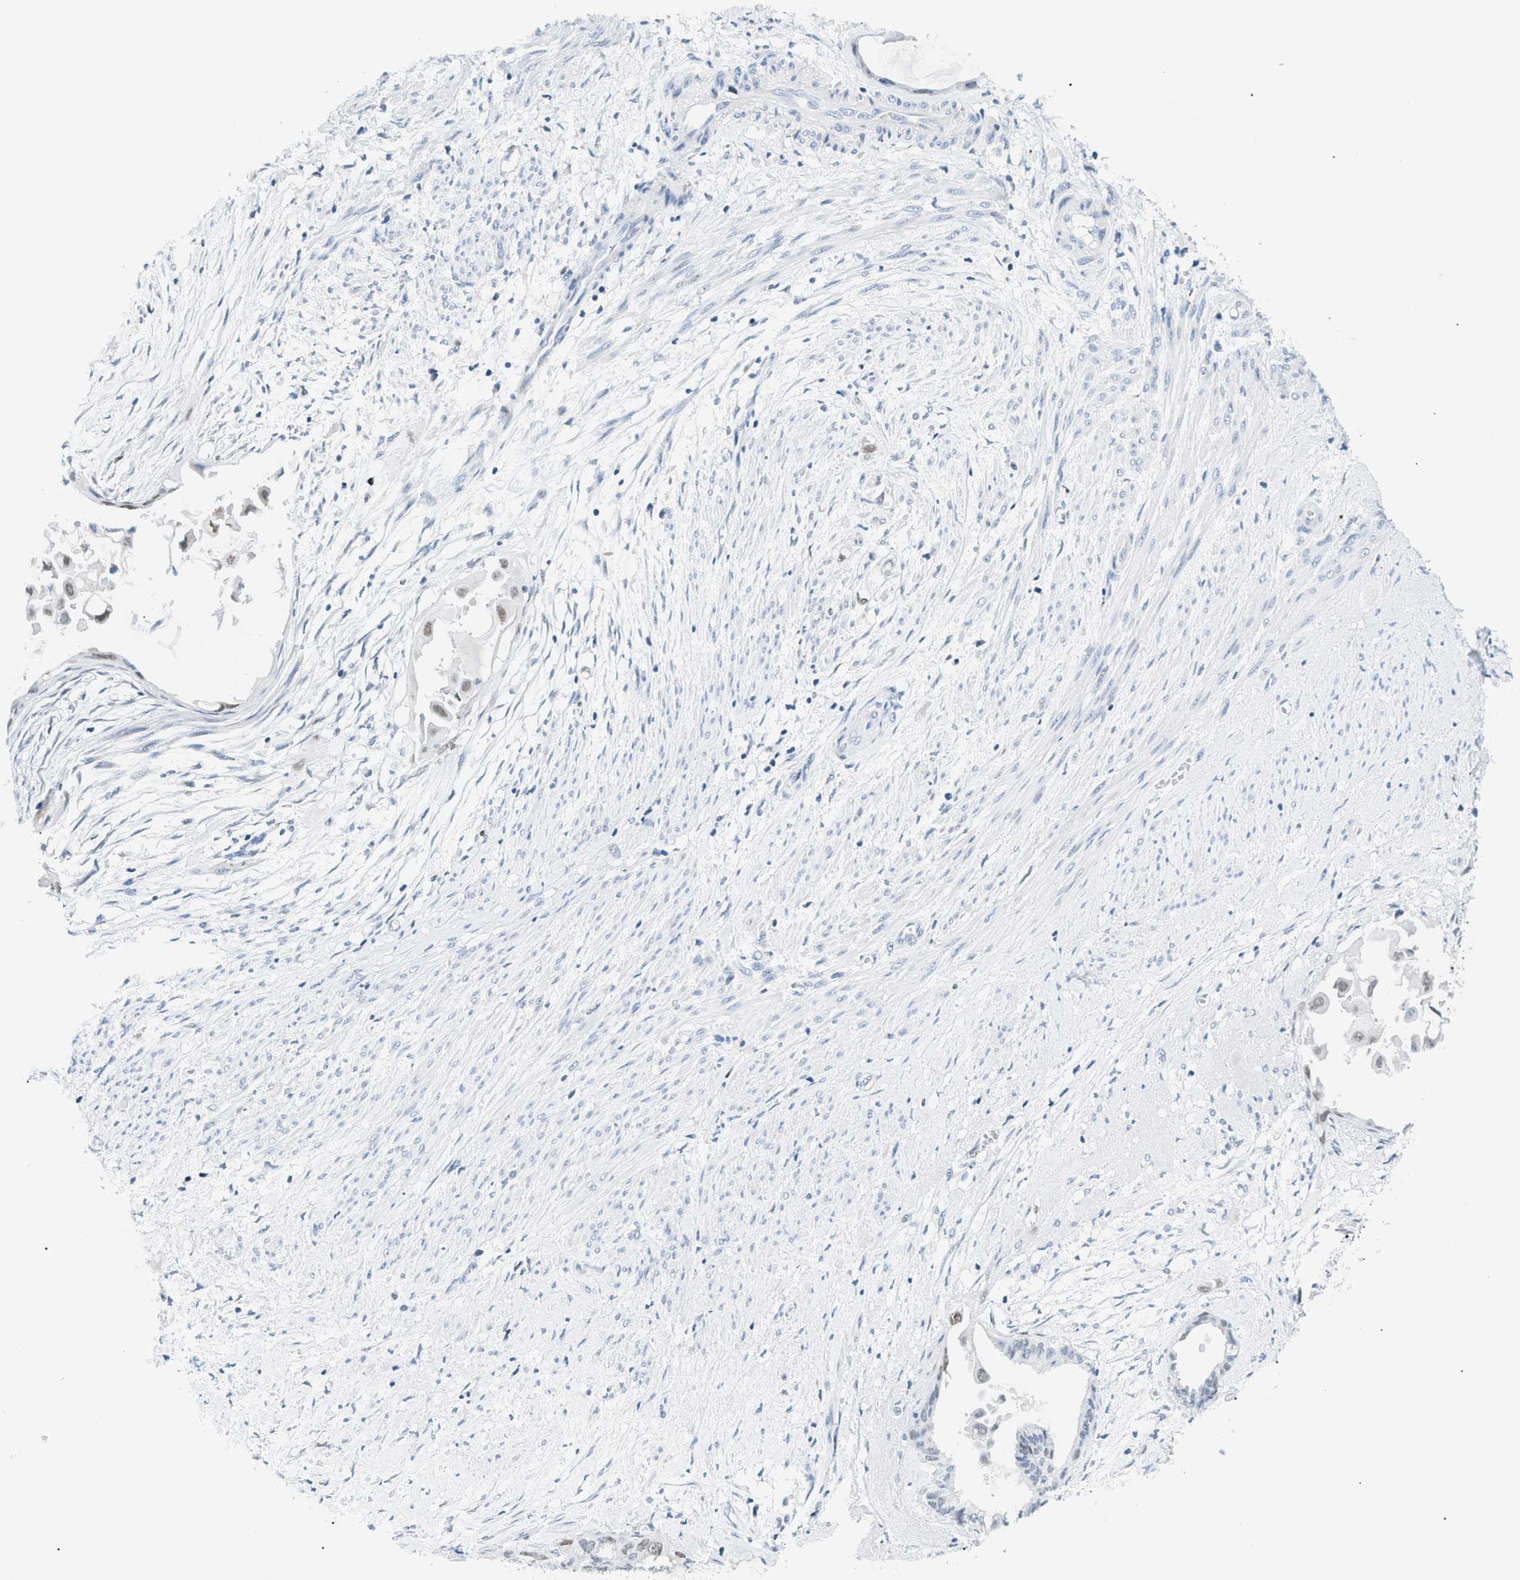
{"staining": {"intensity": "weak", "quantity": "25%-75%", "location": "nuclear"}, "tissue": "cervical cancer", "cell_type": "Tumor cells", "image_type": "cancer", "snomed": [{"axis": "morphology", "description": "Normal tissue, NOS"}, {"axis": "morphology", "description": "Adenocarcinoma, NOS"}, {"axis": "topography", "description": "Cervix"}, {"axis": "topography", "description": "Endometrium"}], "caption": "Human cervical adenocarcinoma stained with a brown dye reveals weak nuclear positive positivity in approximately 25%-75% of tumor cells.", "gene": "SMARCC1", "patient": {"sex": "female", "age": 86}}